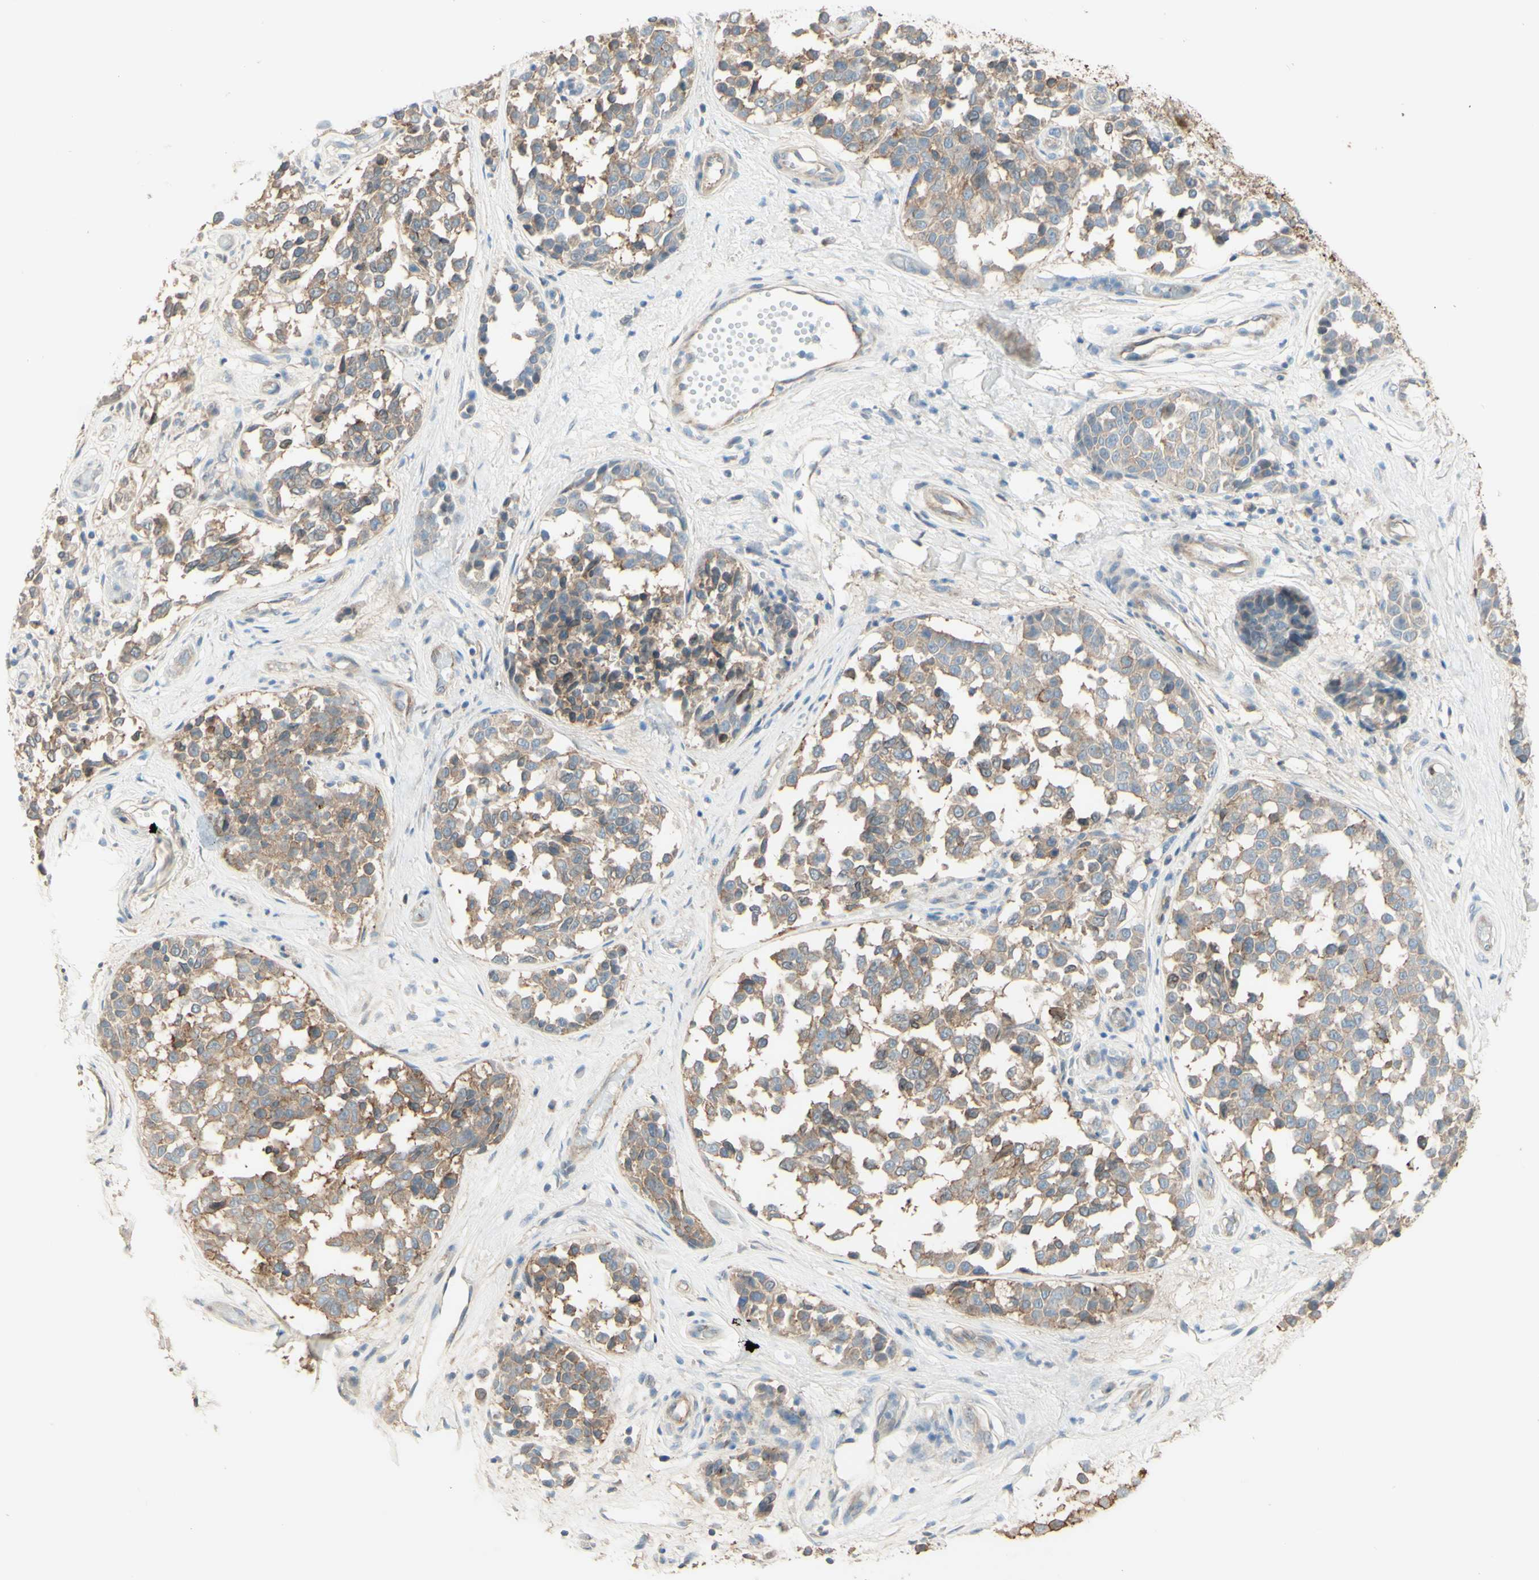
{"staining": {"intensity": "moderate", "quantity": ">75%", "location": "cytoplasmic/membranous"}, "tissue": "melanoma", "cell_type": "Tumor cells", "image_type": "cancer", "snomed": [{"axis": "morphology", "description": "Malignant melanoma, NOS"}, {"axis": "topography", "description": "Skin"}], "caption": "IHC (DAB (3,3'-diaminobenzidine)) staining of melanoma exhibits moderate cytoplasmic/membranous protein expression in about >75% of tumor cells.", "gene": "RNF149", "patient": {"sex": "female", "age": 64}}